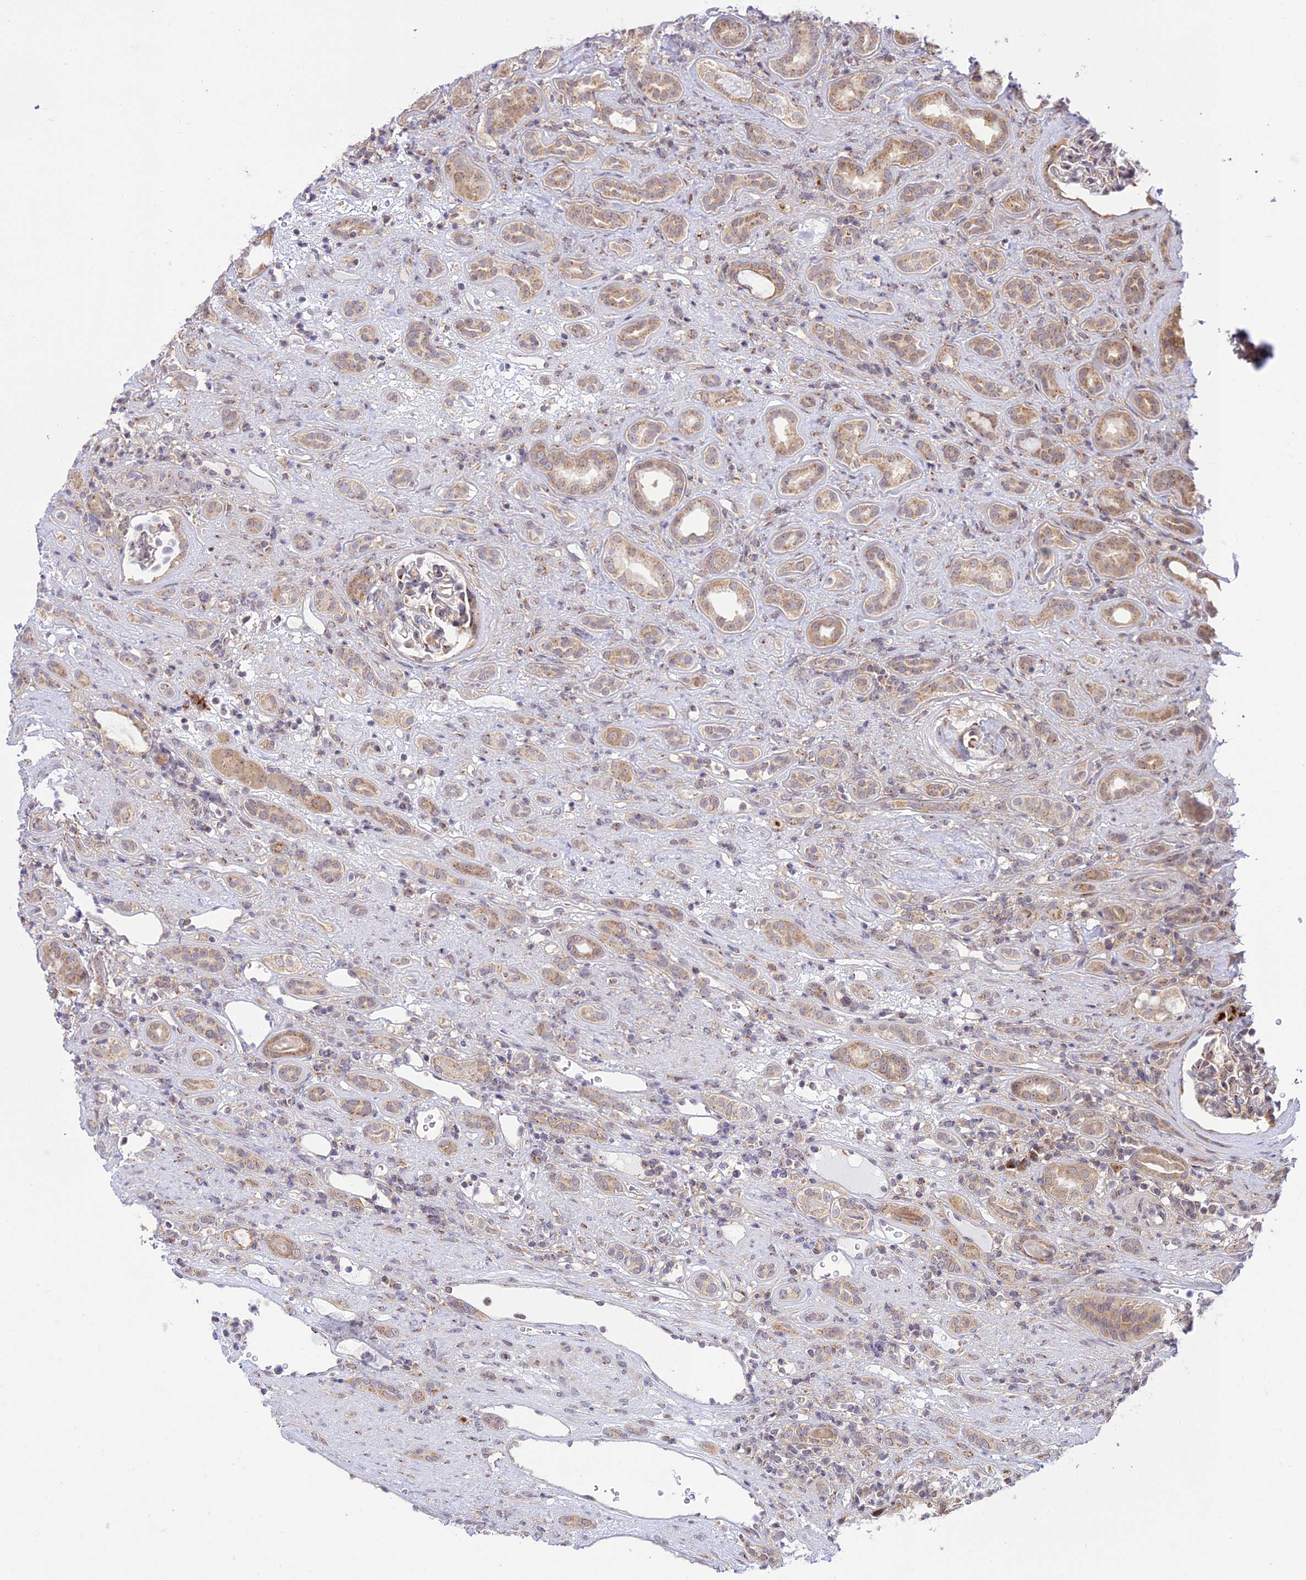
{"staining": {"intensity": "weak", "quantity": "<25%", "location": "cytoplasmic/membranous"}, "tissue": "renal cancer", "cell_type": "Tumor cells", "image_type": "cancer", "snomed": [{"axis": "morphology", "description": "Adenocarcinoma, NOS"}, {"axis": "topography", "description": "Kidney"}], "caption": "An image of human adenocarcinoma (renal) is negative for staining in tumor cells.", "gene": "GOLGA3", "patient": {"sex": "female", "age": 69}}